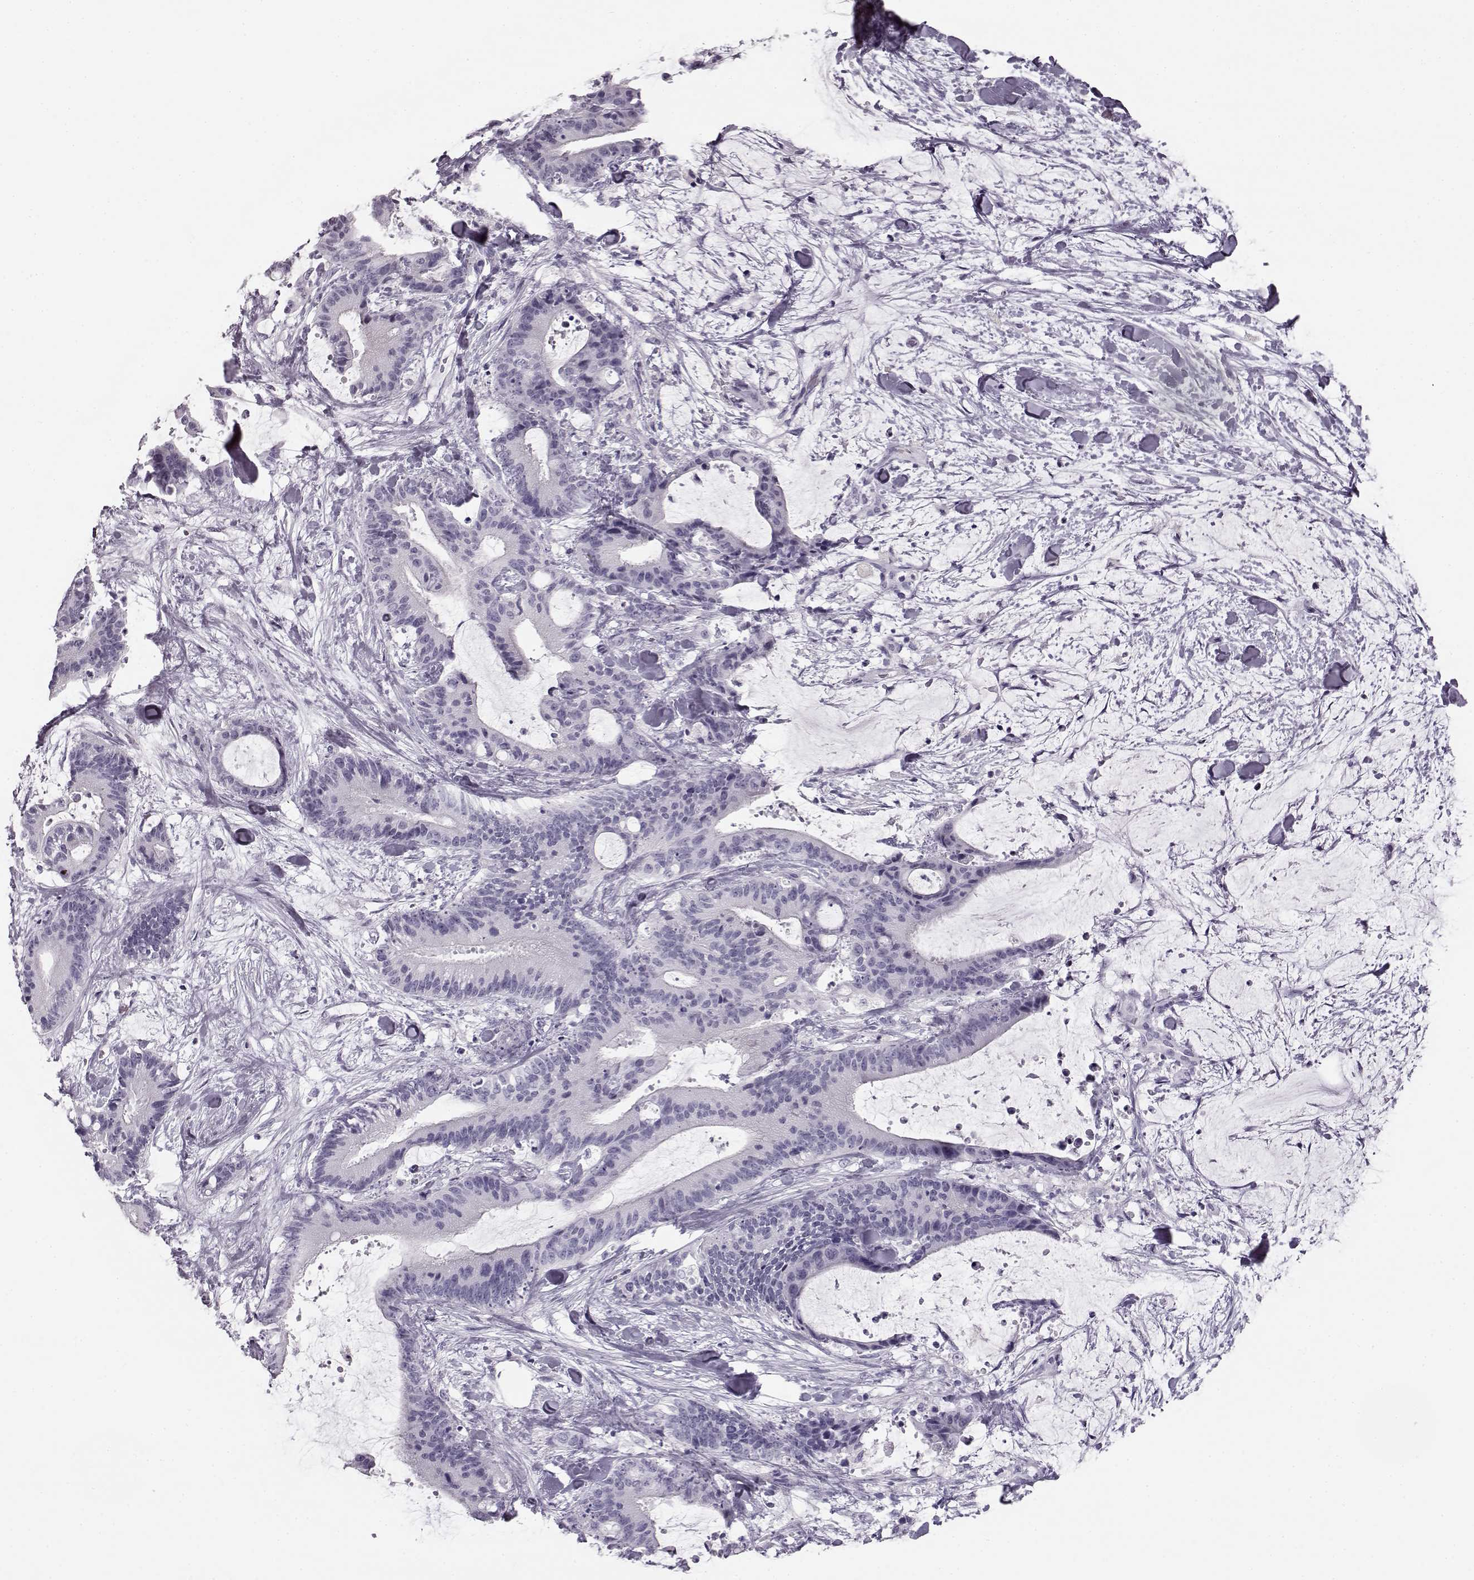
{"staining": {"intensity": "negative", "quantity": "none", "location": "none"}, "tissue": "liver cancer", "cell_type": "Tumor cells", "image_type": "cancer", "snomed": [{"axis": "morphology", "description": "Cholangiocarcinoma"}, {"axis": "topography", "description": "Liver"}], "caption": "Micrograph shows no significant protein expression in tumor cells of liver cancer (cholangiocarcinoma). Brightfield microscopy of immunohistochemistry stained with DAB (brown) and hematoxylin (blue), captured at high magnification.", "gene": "BFSP2", "patient": {"sex": "female", "age": 73}}